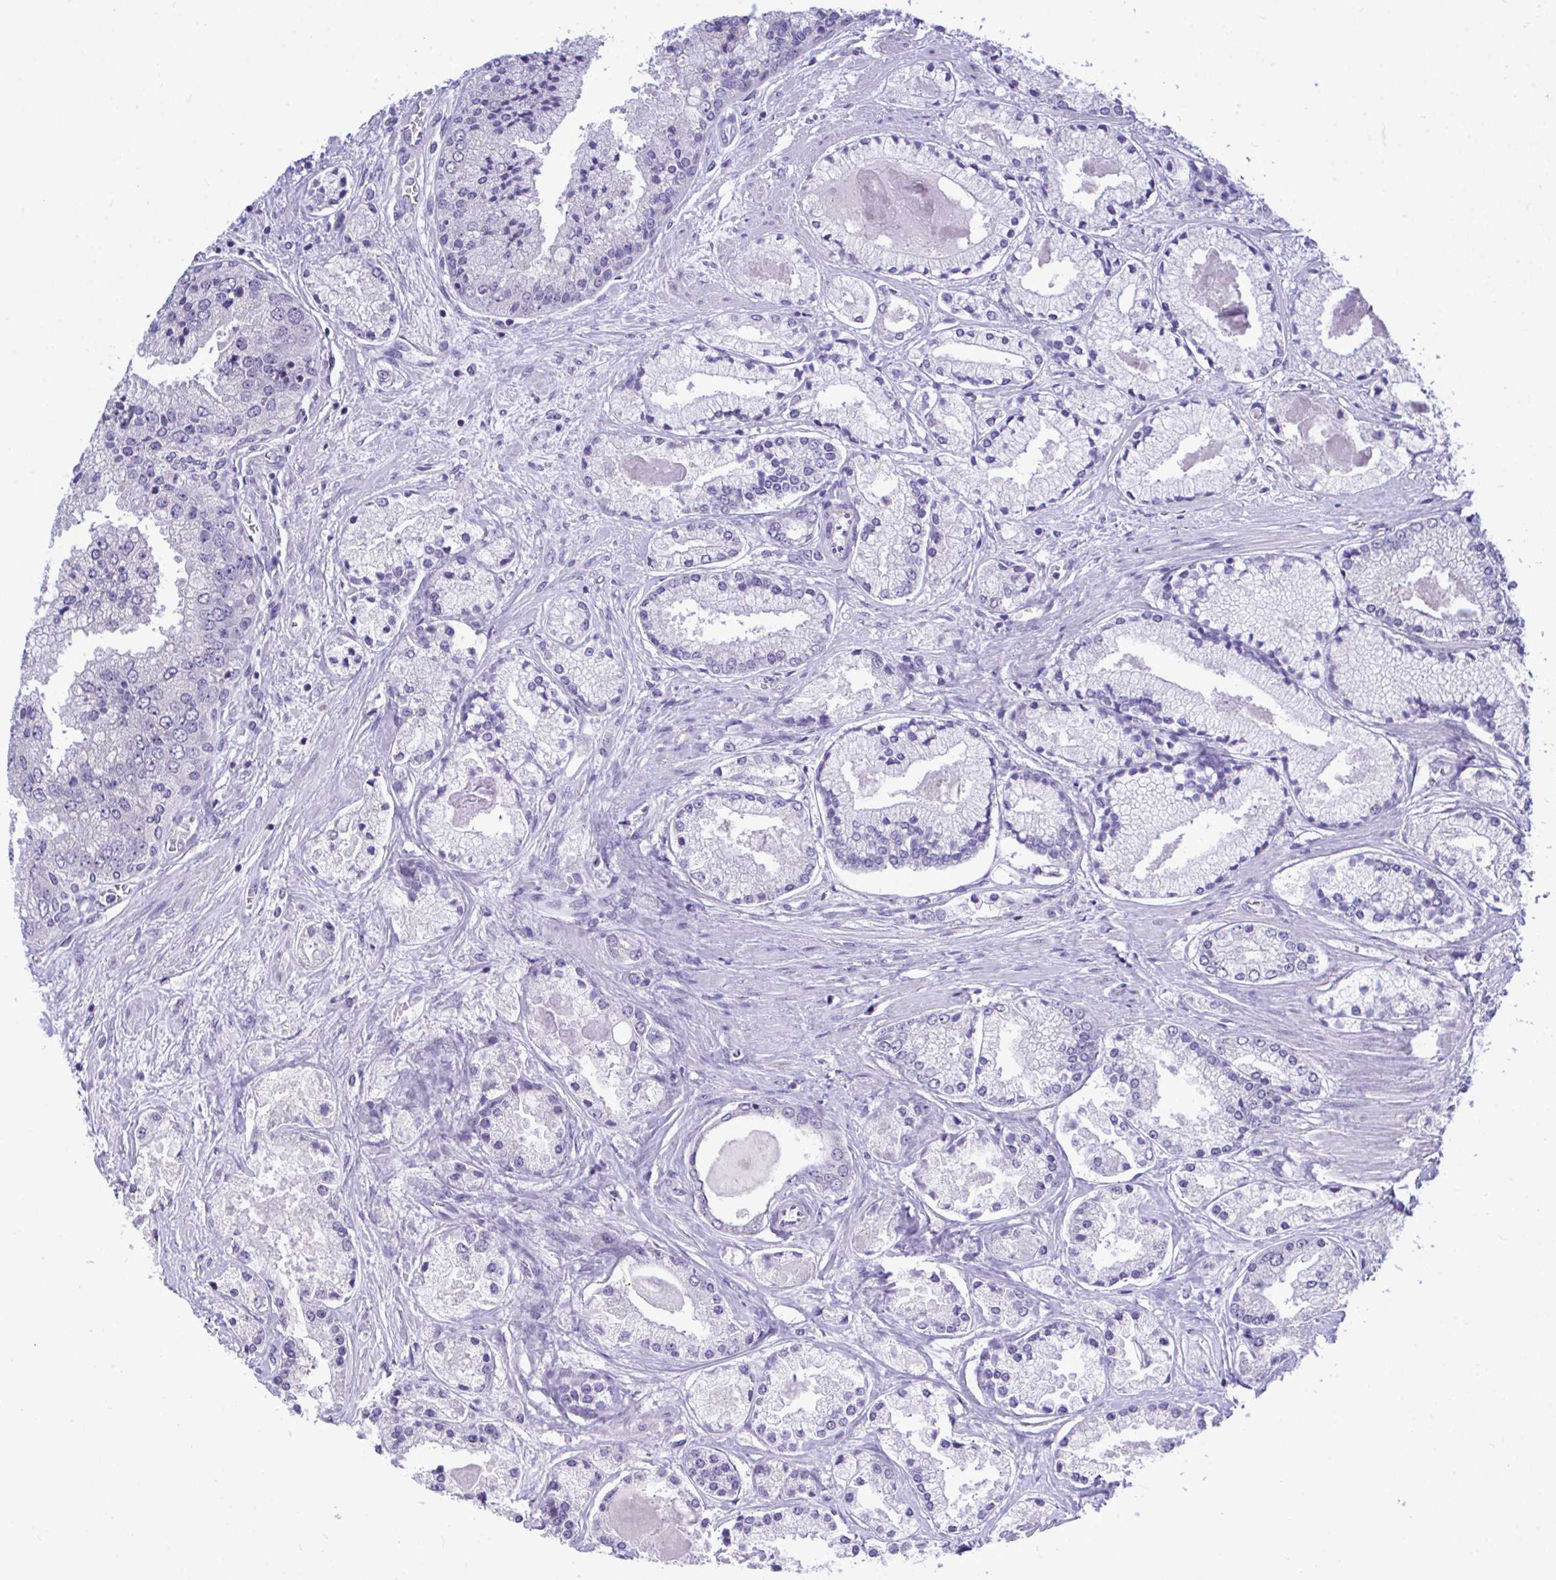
{"staining": {"intensity": "negative", "quantity": "none", "location": "none"}, "tissue": "prostate cancer", "cell_type": "Tumor cells", "image_type": "cancer", "snomed": [{"axis": "morphology", "description": "Adenocarcinoma, High grade"}, {"axis": "topography", "description": "Prostate"}], "caption": "The histopathology image demonstrates no significant expression in tumor cells of adenocarcinoma (high-grade) (prostate). (Stains: DAB (3,3'-diaminobenzidine) IHC with hematoxylin counter stain, Microscopy: brightfield microscopy at high magnification).", "gene": "PIGK", "patient": {"sex": "male", "age": 67}}